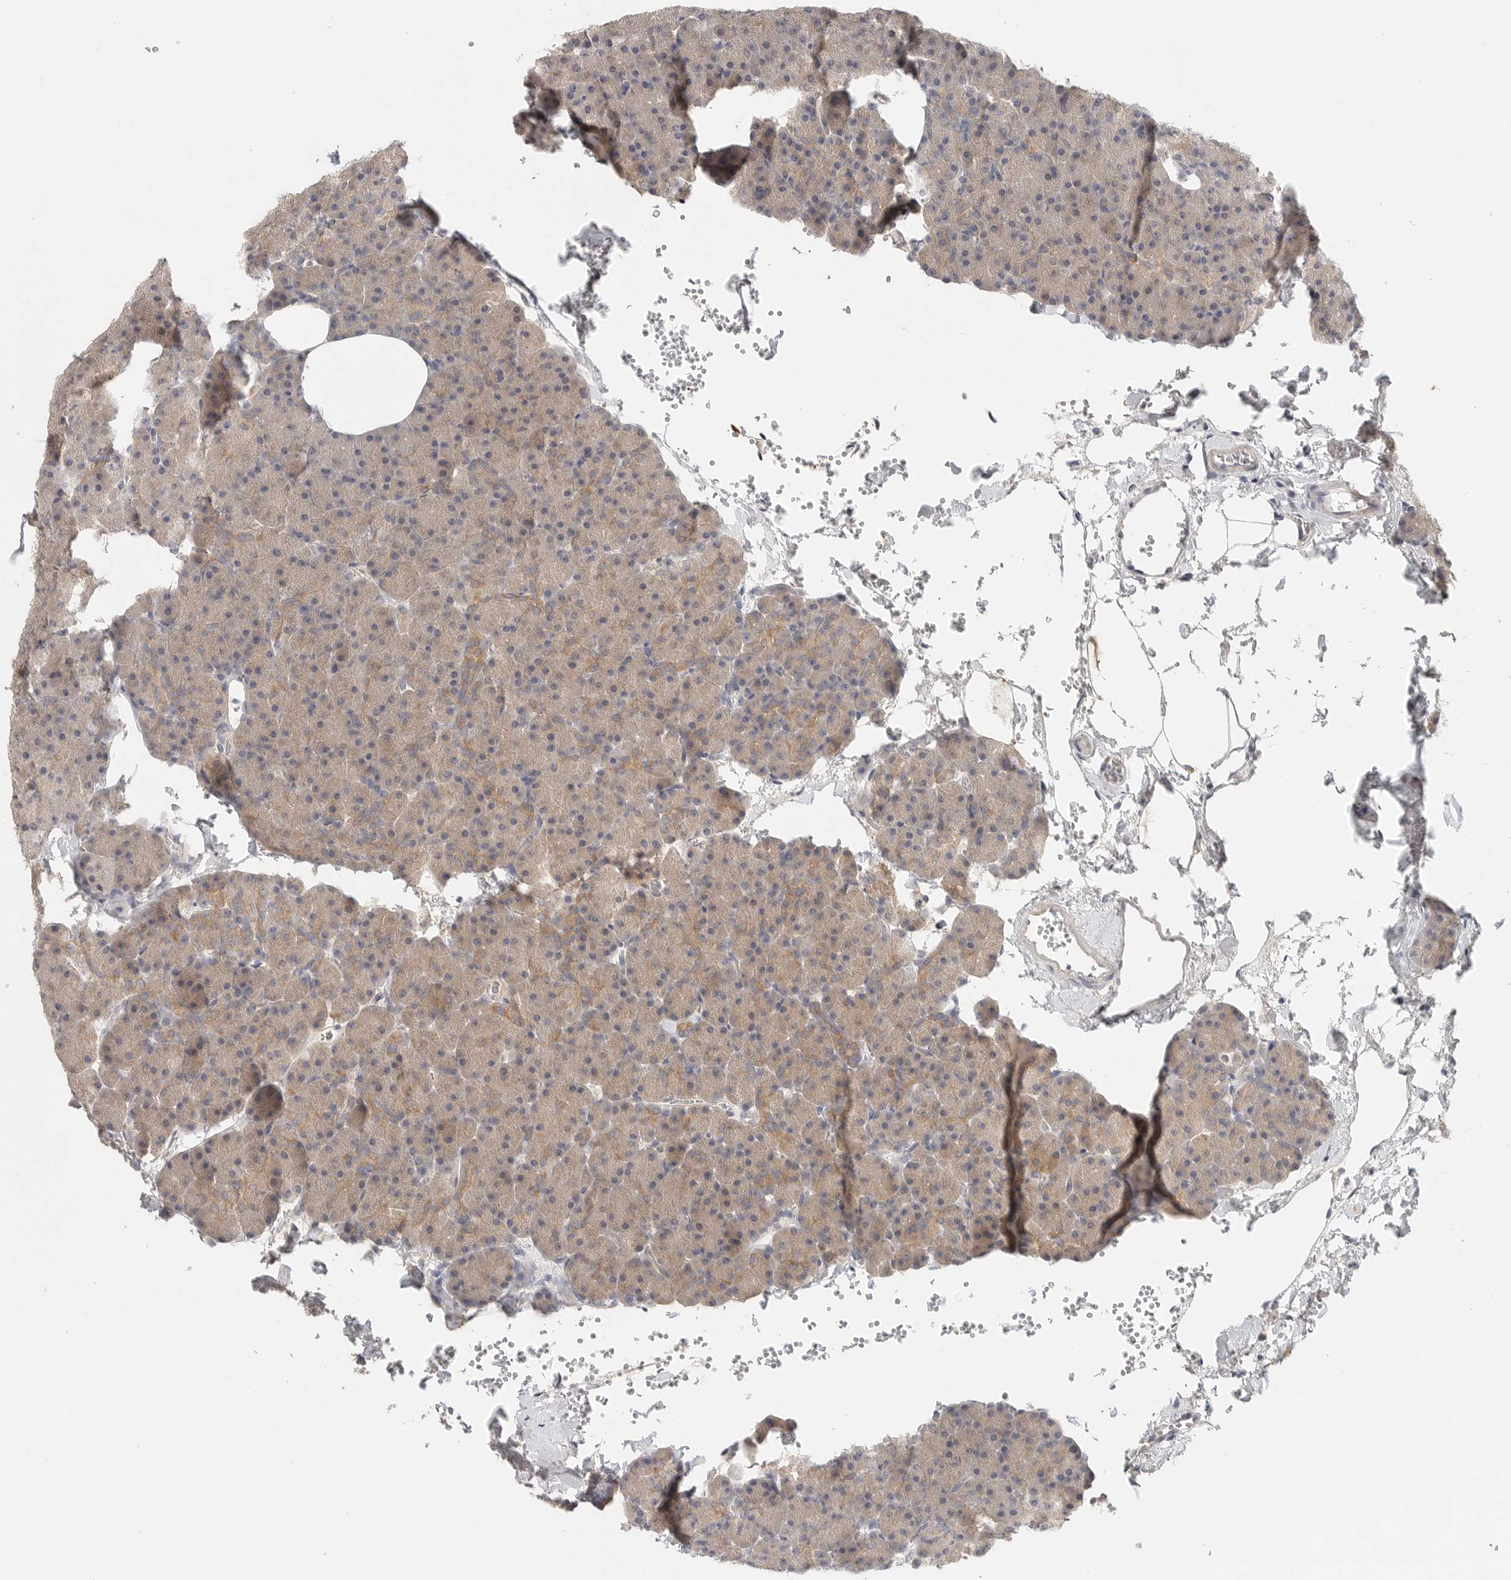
{"staining": {"intensity": "moderate", "quantity": "<25%", "location": "cytoplasmic/membranous"}, "tissue": "pancreas", "cell_type": "Exocrine glandular cells", "image_type": "normal", "snomed": [{"axis": "morphology", "description": "Normal tissue, NOS"}, {"axis": "morphology", "description": "Carcinoid, malignant, NOS"}, {"axis": "topography", "description": "Pancreas"}], "caption": "Immunohistochemical staining of benign pancreas displays low levels of moderate cytoplasmic/membranous staining in approximately <25% of exocrine glandular cells. The protein is shown in brown color, while the nuclei are stained blue.", "gene": "HDAC6", "patient": {"sex": "female", "age": 35}}